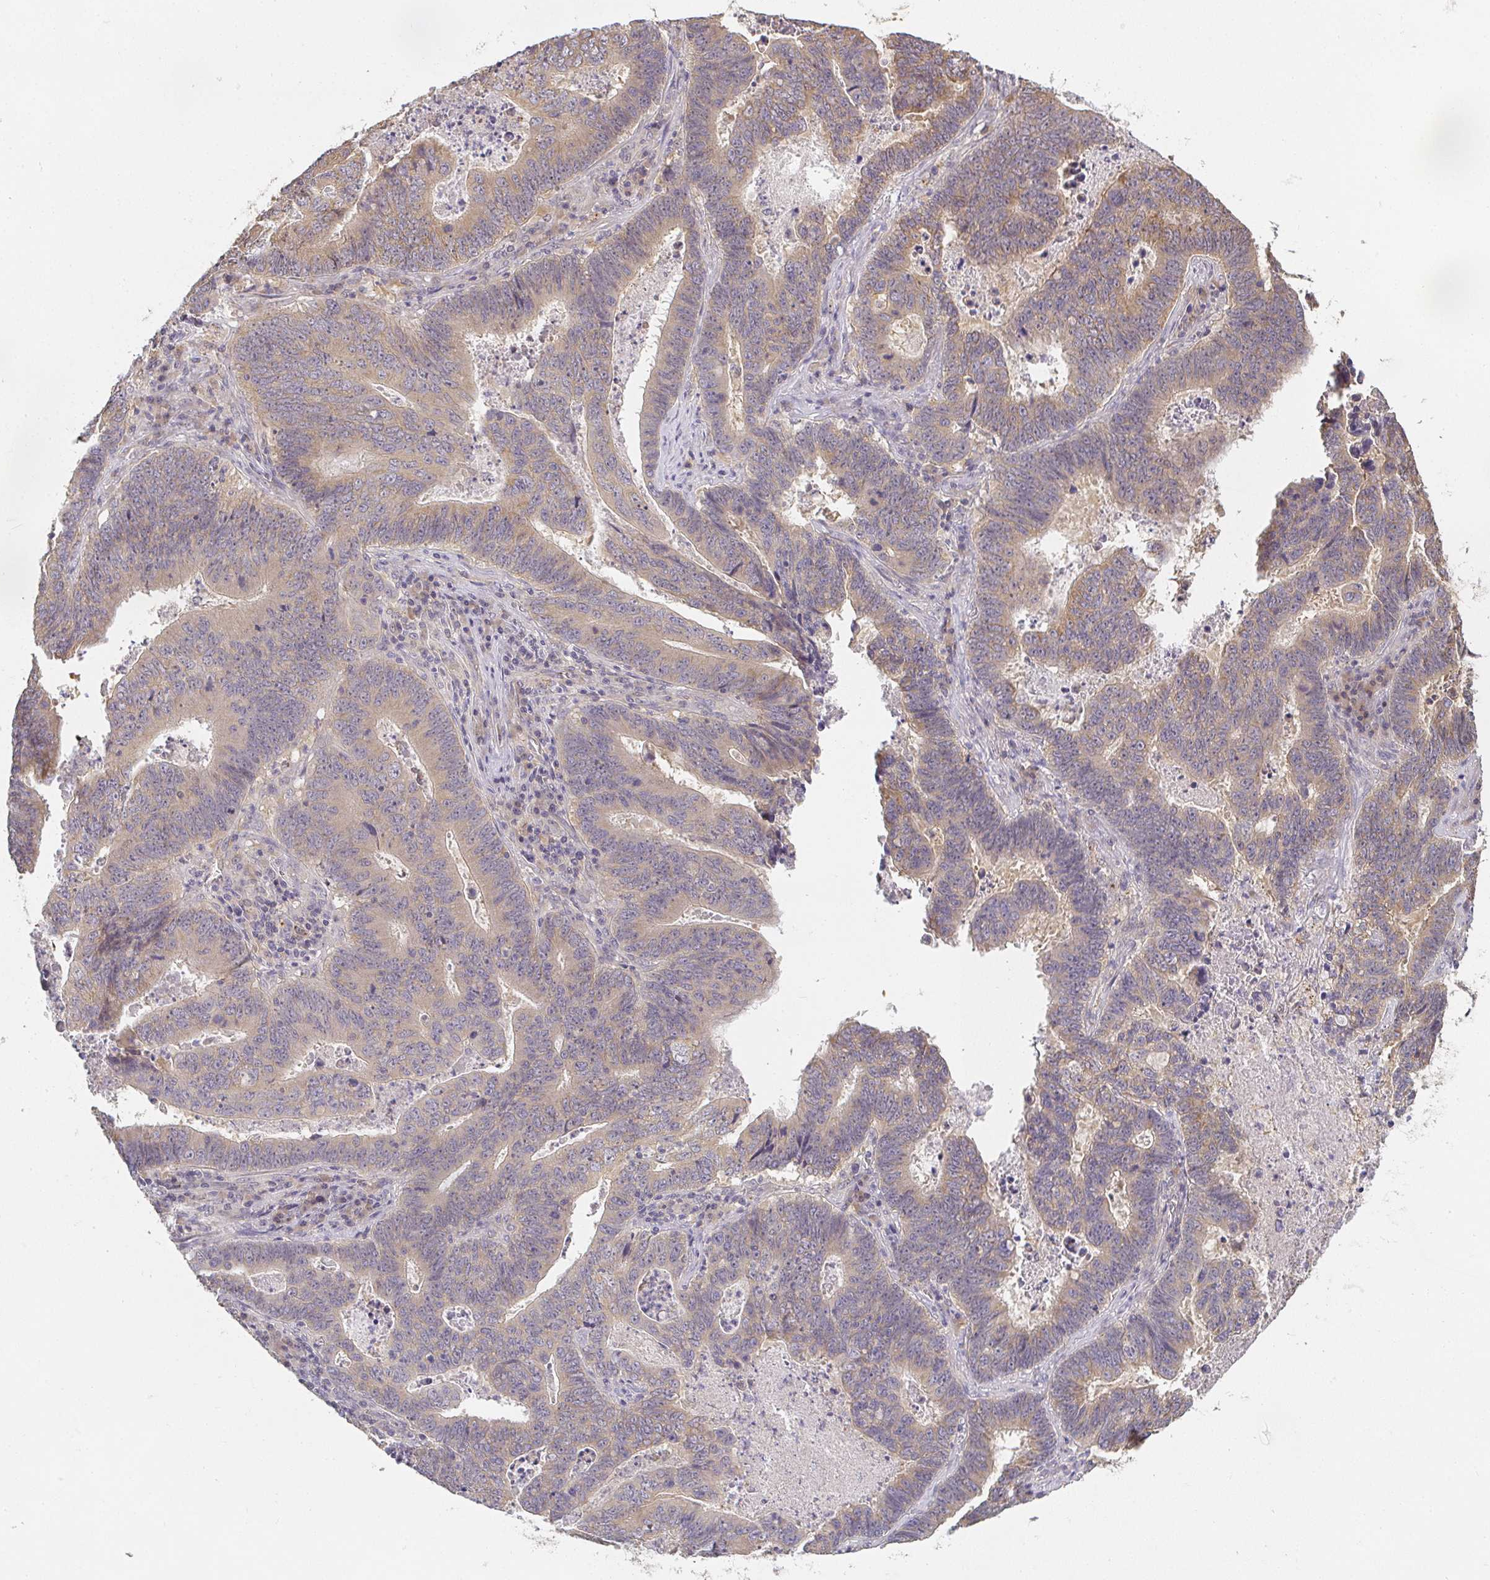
{"staining": {"intensity": "weak", "quantity": ">75%", "location": "cytoplasmic/membranous"}, "tissue": "lung cancer", "cell_type": "Tumor cells", "image_type": "cancer", "snomed": [{"axis": "morphology", "description": "Aneuploidy"}, {"axis": "morphology", "description": "Adenocarcinoma, NOS"}, {"axis": "morphology", "description": "Adenocarcinoma primary or metastatic"}, {"axis": "topography", "description": "Lung"}], "caption": "Lung cancer (adenocarcinoma) stained with IHC exhibits weak cytoplasmic/membranous positivity in about >75% of tumor cells.", "gene": "SLC35B3", "patient": {"sex": "female", "age": 75}}